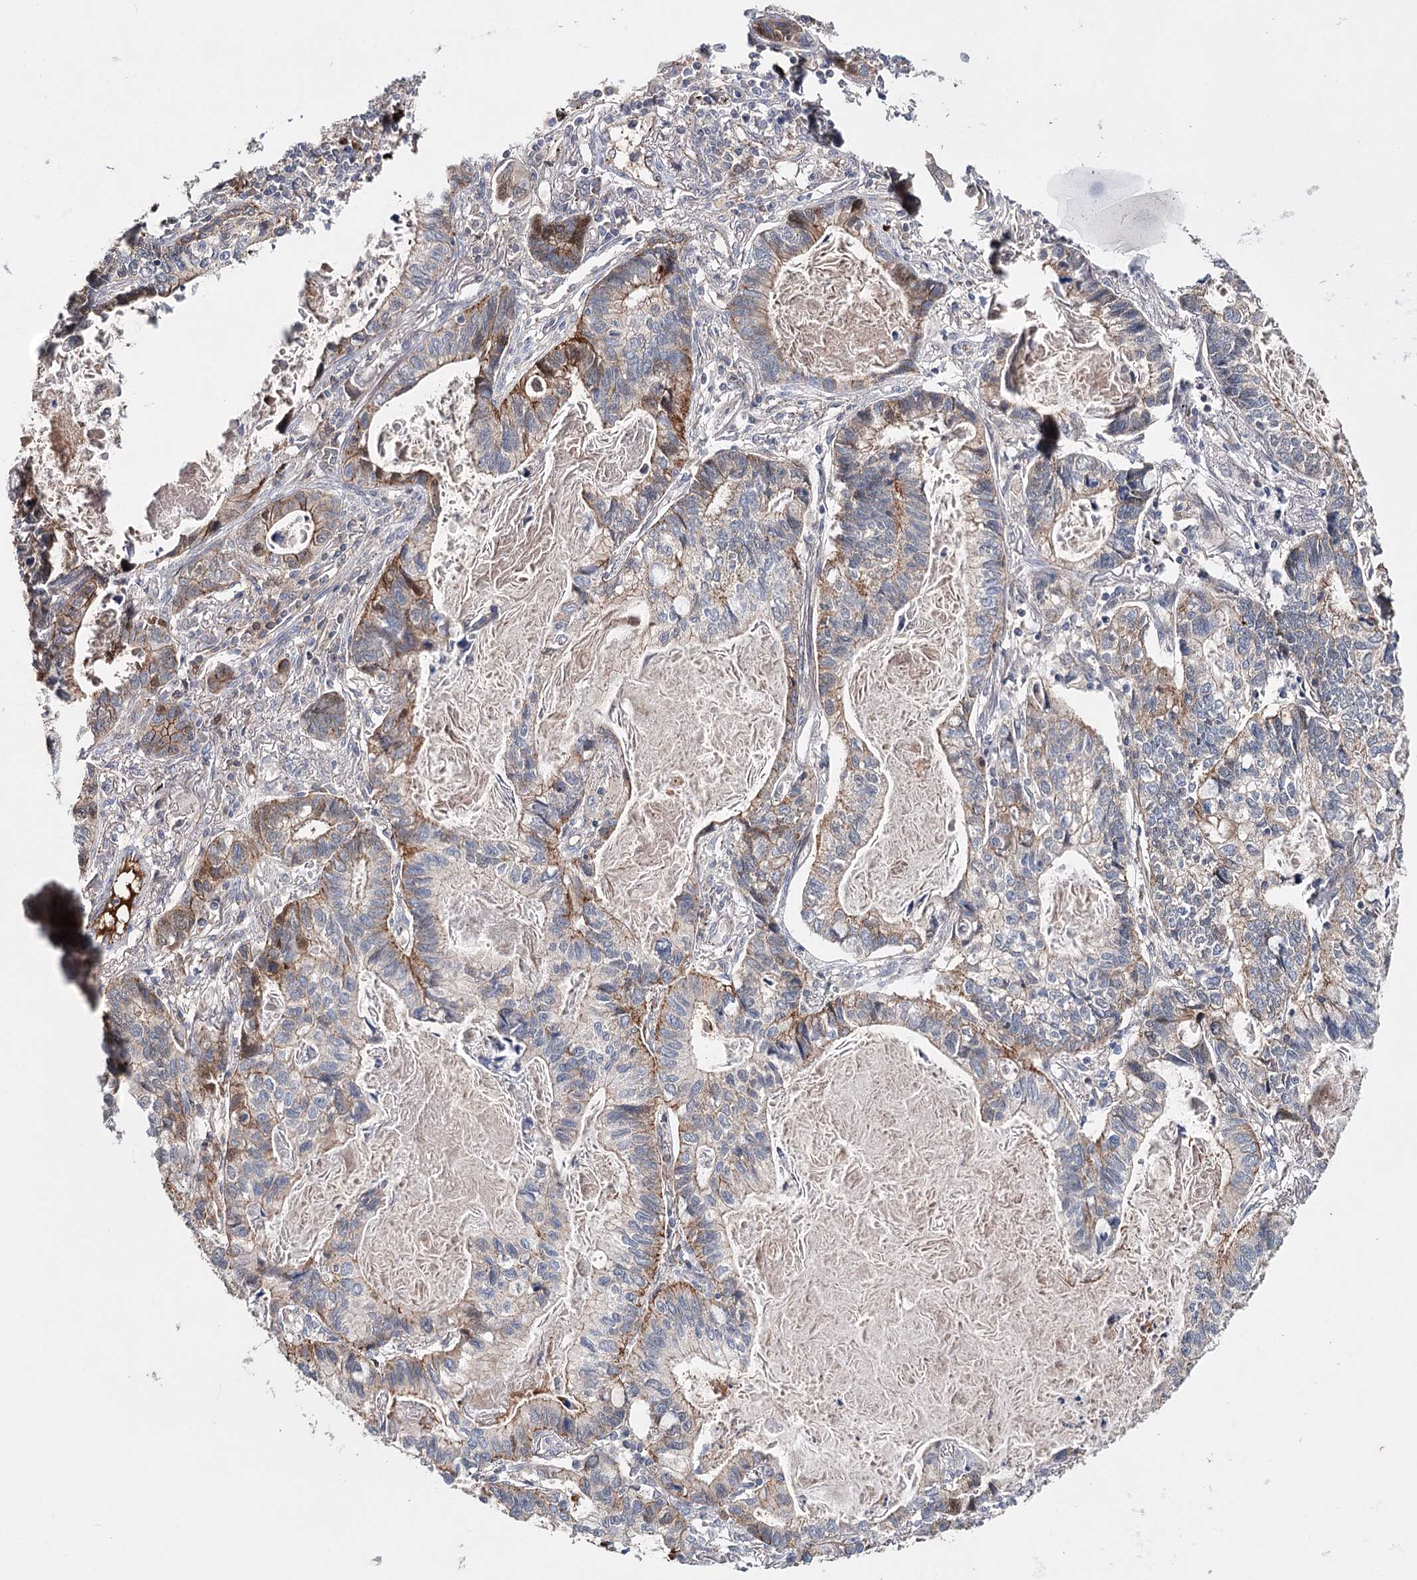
{"staining": {"intensity": "moderate", "quantity": "<25%", "location": "cytoplasmic/membranous"}, "tissue": "lung cancer", "cell_type": "Tumor cells", "image_type": "cancer", "snomed": [{"axis": "morphology", "description": "Adenocarcinoma, NOS"}, {"axis": "topography", "description": "Lung"}], "caption": "Immunohistochemical staining of adenocarcinoma (lung) shows low levels of moderate cytoplasmic/membranous protein positivity in approximately <25% of tumor cells.", "gene": "PKP4", "patient": {"sex": "male", "age": 67}}